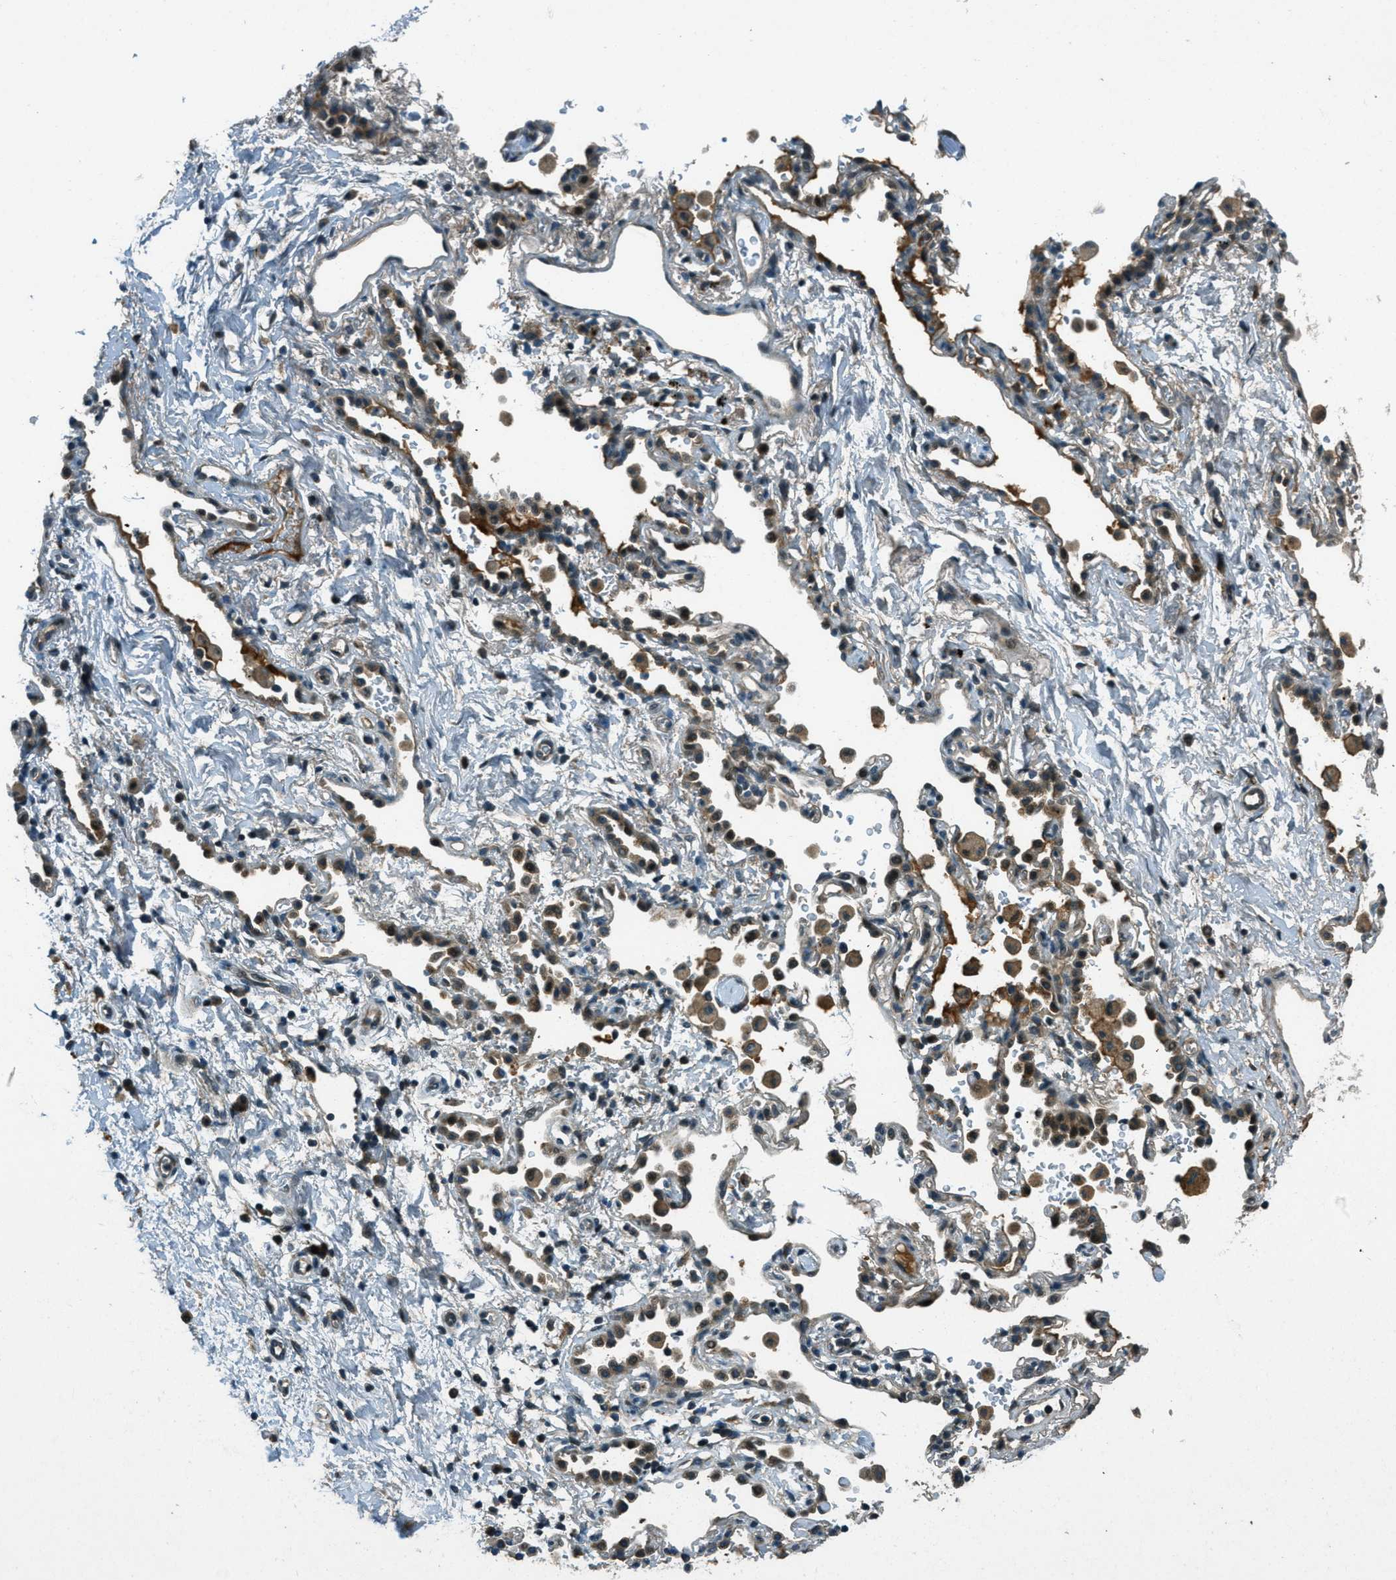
{"staining": {"intensity": "weak", "quantity": "<25%", "location": "cytoplasmic/membranous"}, "tissue": "adipose tissue", "cell_type": "Adipocytes", "image_type": "normal", "snomed": [{"axis": "morphology", "description": "Normal tissue, NOS"}, {"axis": "topography", "description": "Cartilage tissue"}, {"axis": "topography", "description": "Bronchus"}], "caption": "An immunohistochemistry image of unremarkable adipose tissue is shown. There is no staining in adipocytes of adipose tissue.", "gene": "STK11", "patient": {"sex": "female", "age": 53}}